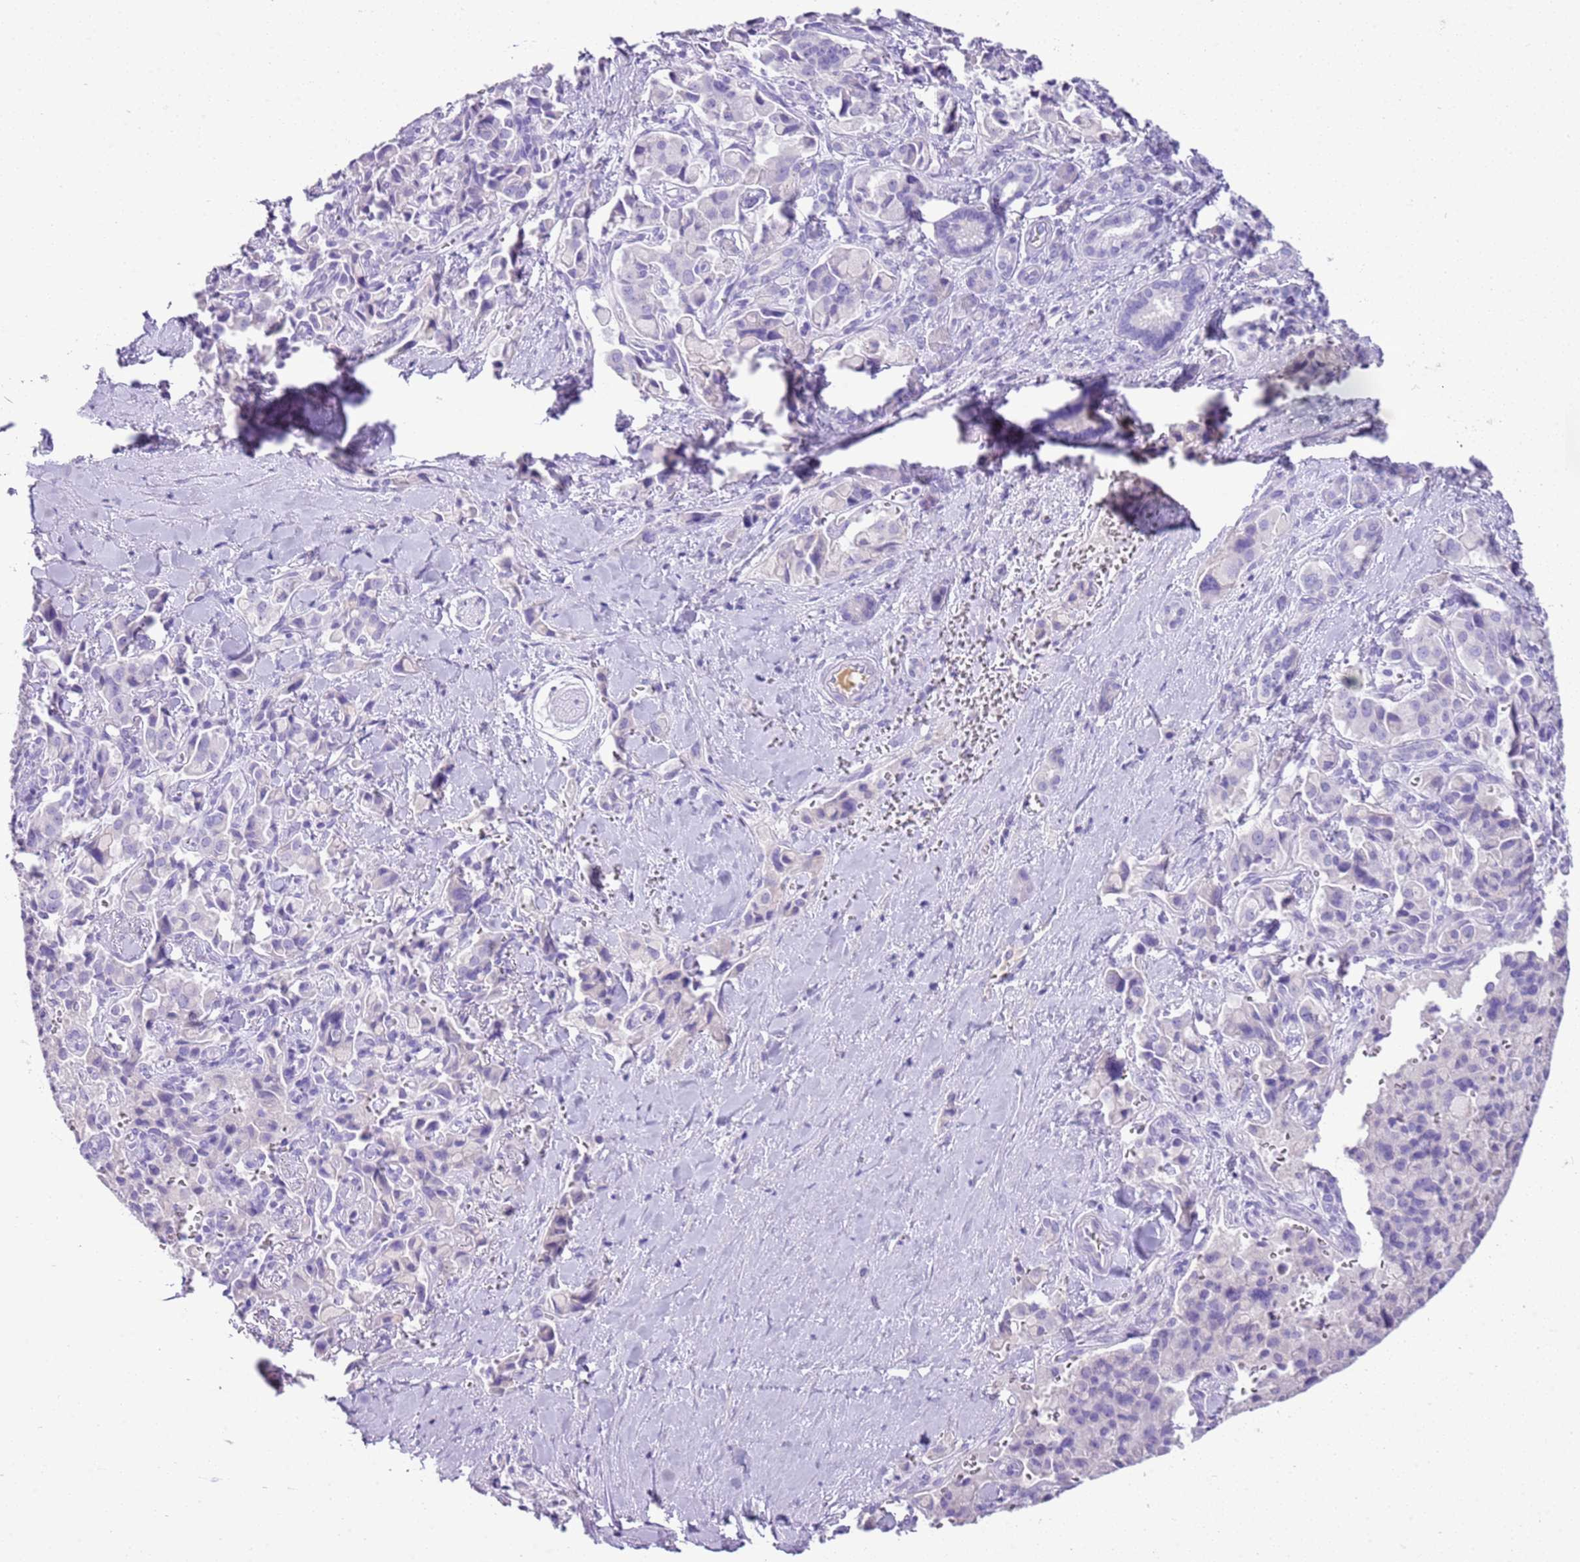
{"staining": {"intensity": "negative", "quantity": "none", "location": "none"}, "tissue": "pancreatic cancer", "cell_type": "Tumor cells", "image_type": "cancer", "snomed": [{"axis": "morphology", "description": "Adenocarcinoma, NOS"}, {"axis": "topography", "description": "Pancreas"}], "caption": "There is no significant staining in tumor cells of pancreatic adenocarcinoma. Brightfield microscopy of immunohistochemistry (IHC) stained with DAB (brown) and hematoxylin (blue), captured at high magnification.", "gene": "IGKV3D-11", "patient": {"sex": "male", "age": 65}}